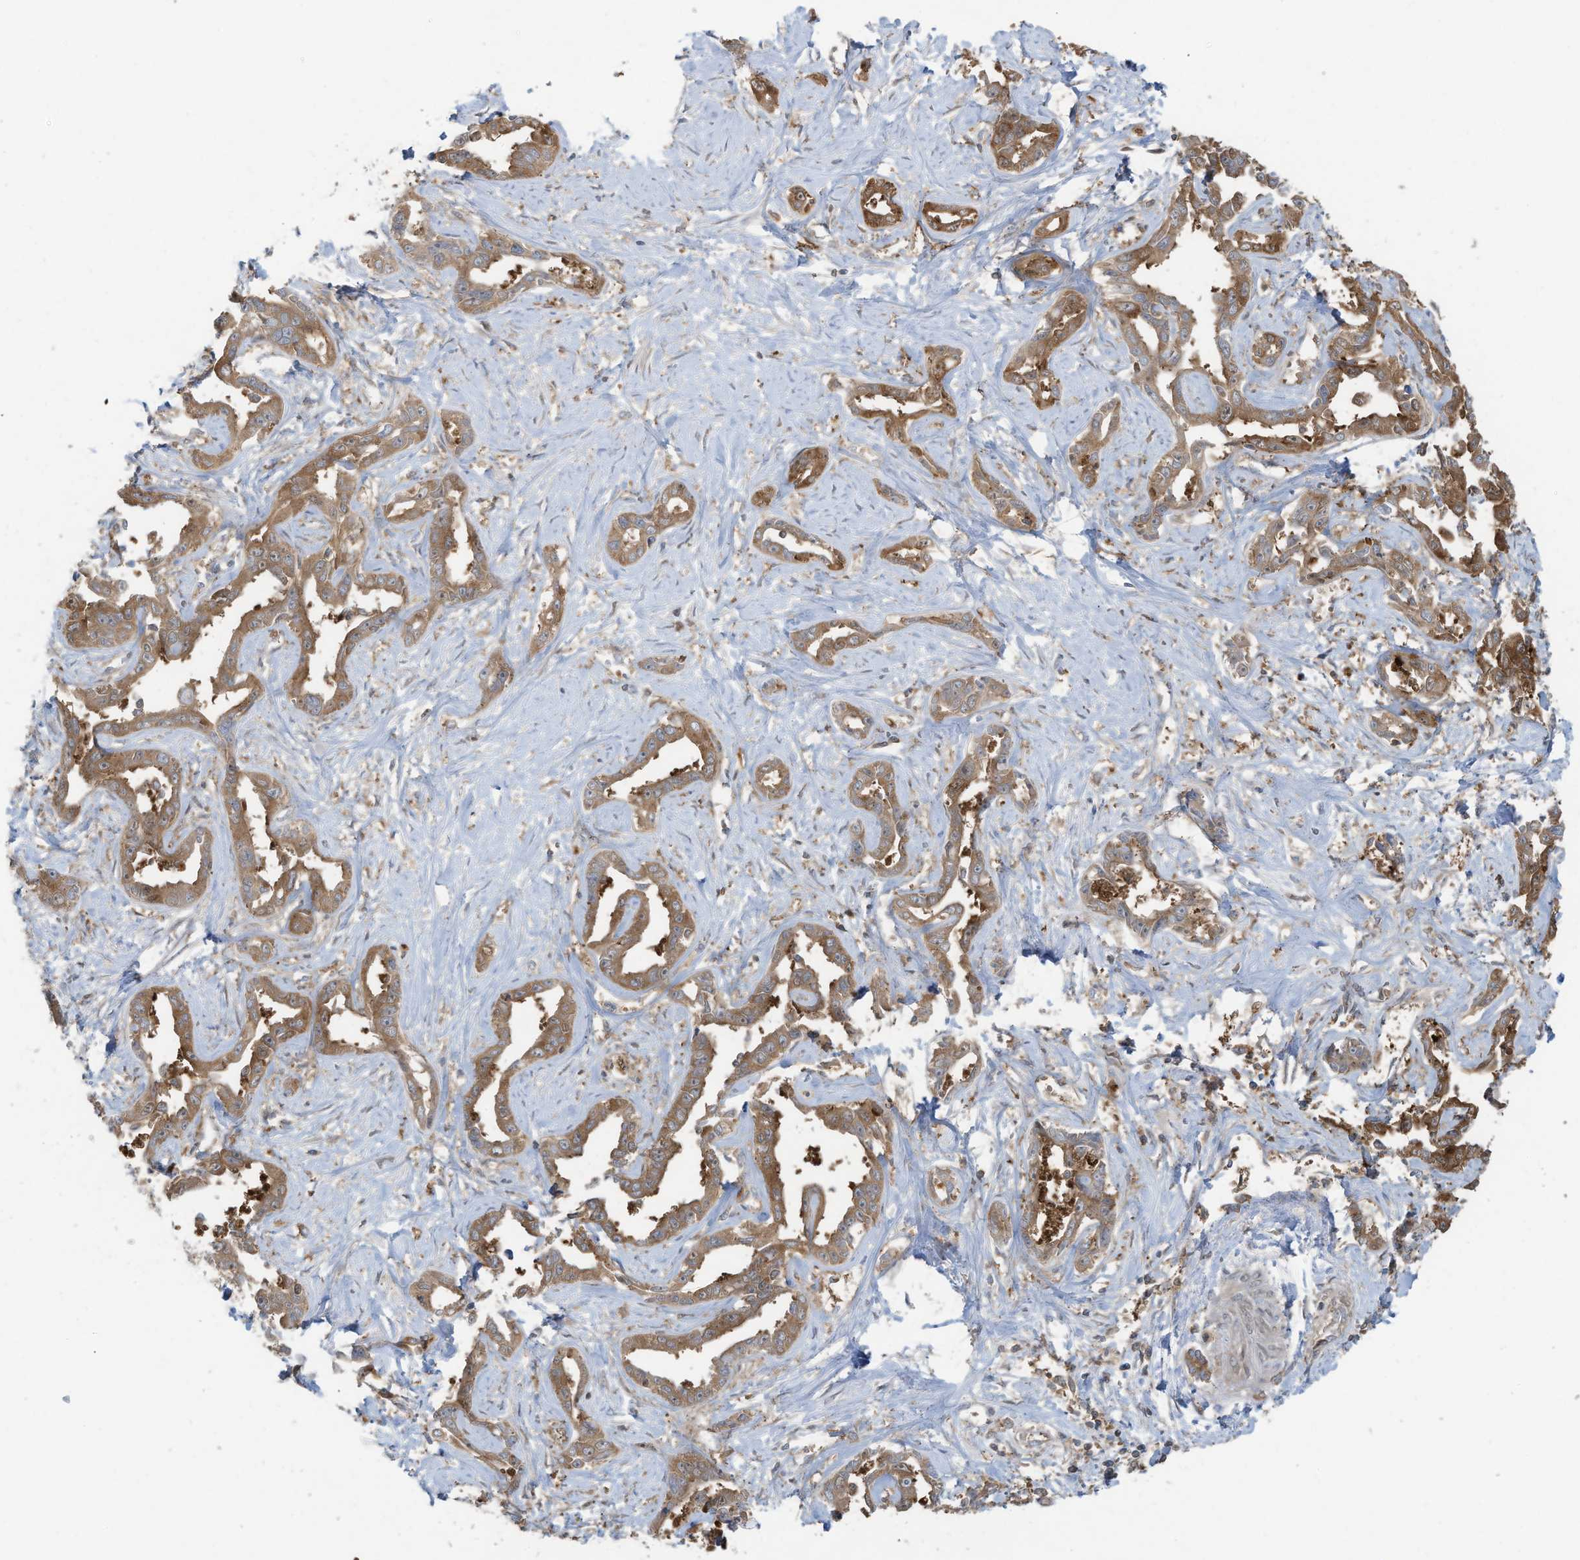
{"staining": {"intensity": "moderate", "quantity": ">75%", "location": "cytoplasmic/membranous"}, "tissue": "liver cancer", "cell_type": "Tumor cells", "image_type": "cancer", "snomed": [{"axis": "morphology", "description": "Cholangiocarcinoma"}, {"axis": "topography", "description": "Liver"}], "caption": "The histopathology image demonstrates staining of liver cancer (cholangiocarcinoma), revealing moderate cytoplasmic/membranous protein expression (brown color) within tumor cells.", "gene": "OLA1", "patient": {"sex": "male", "age": 59}}